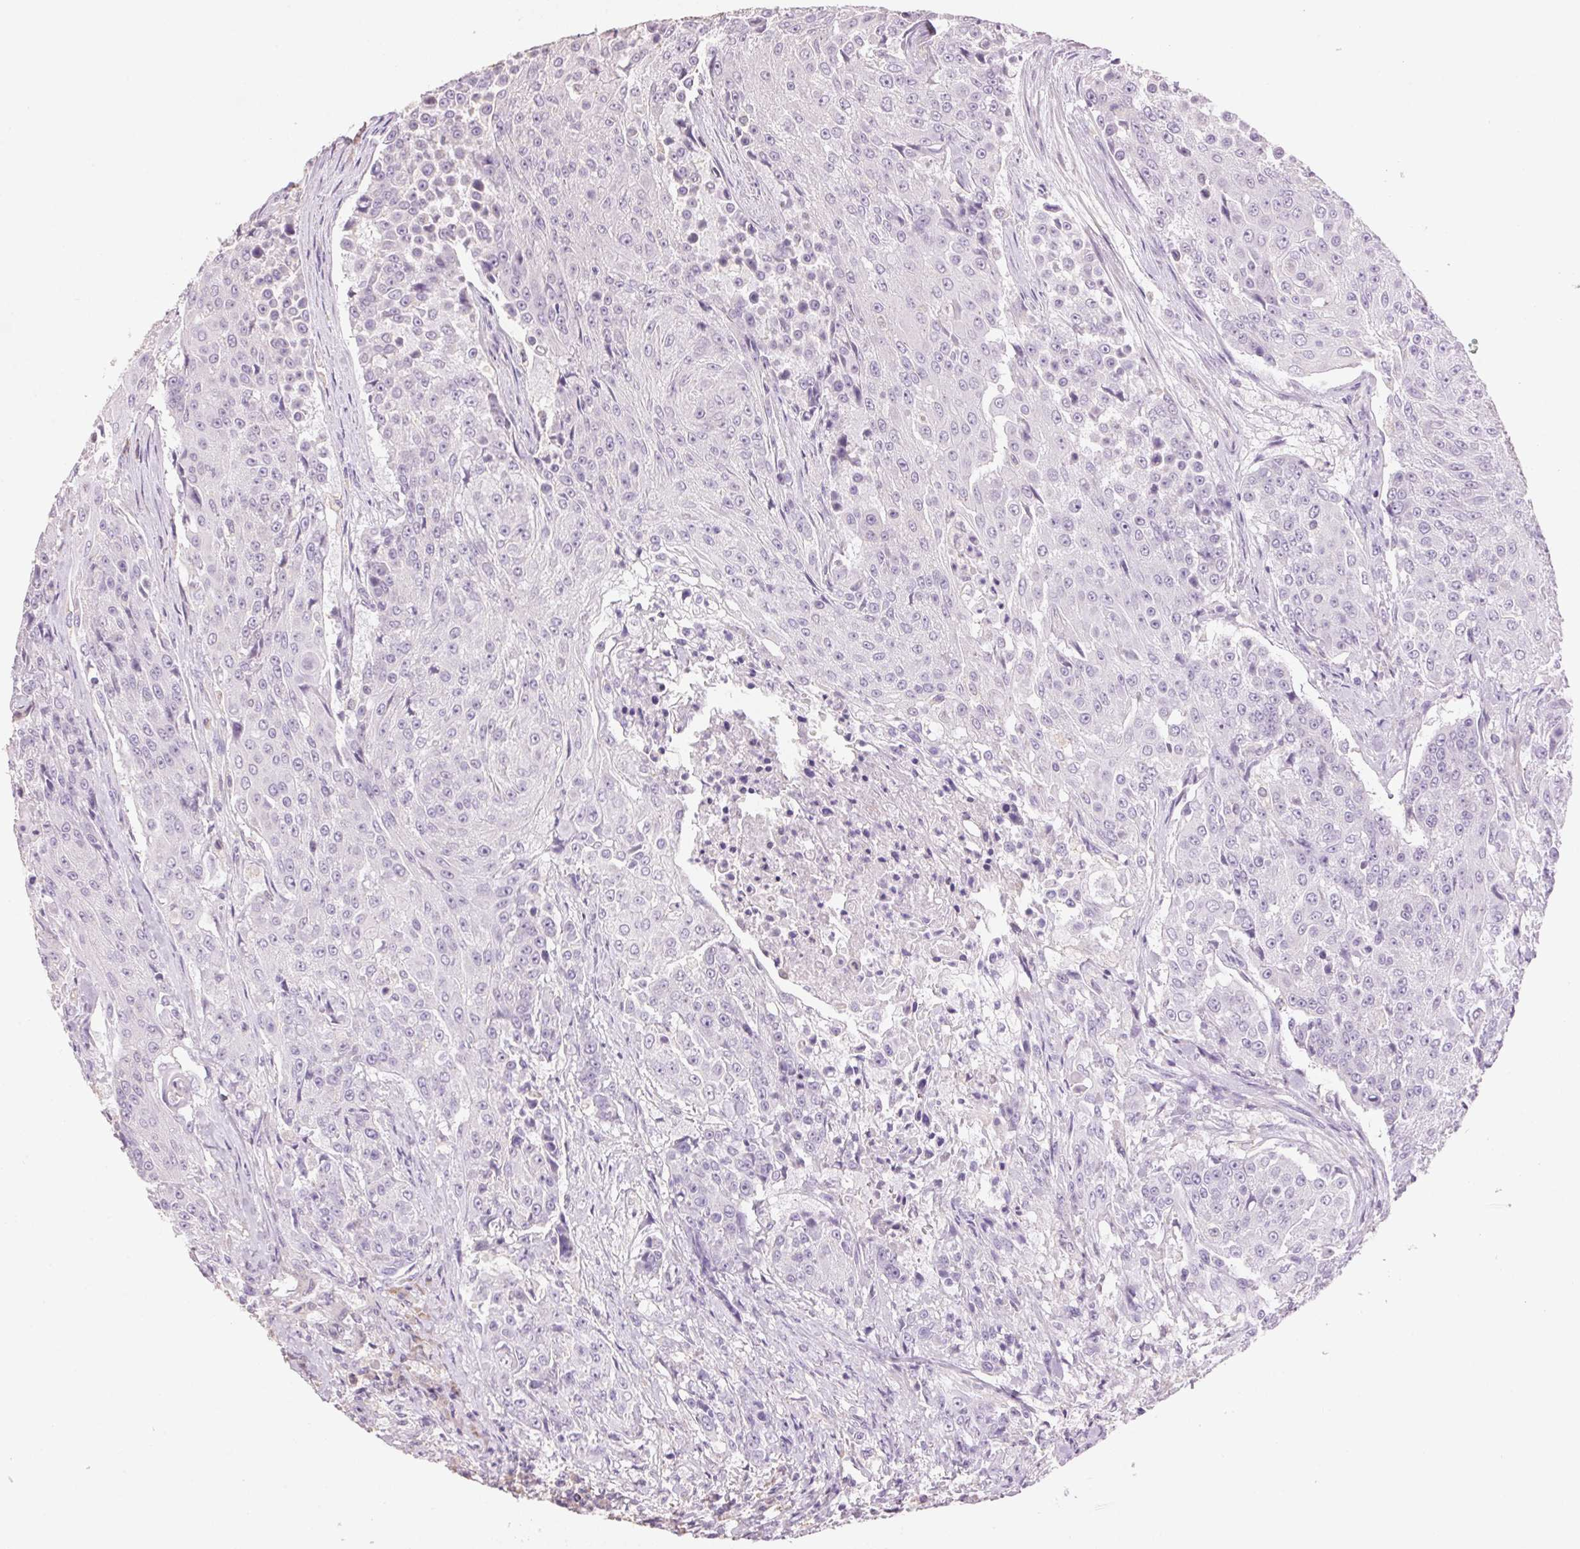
{"staining": {"intensity": "negative", "quantity": "none", "location": "none"}, "tissue": "urothelial cancer", "cell_type": "Tumor cells", "image_type": "cancer", "snomed": [{"axis": "morphology", "description": "Urothelial carcinoma, High grade"}, {"axis": "topography", "description": "Urinary bladder"}], "caption": "DAB immunohistochemical staining of urothelial carcinoma (high-grade) exhibits no significant staining in tumor cells.", "gene": "LYZL6", "patient": {"sex": "female", "age": 63}}